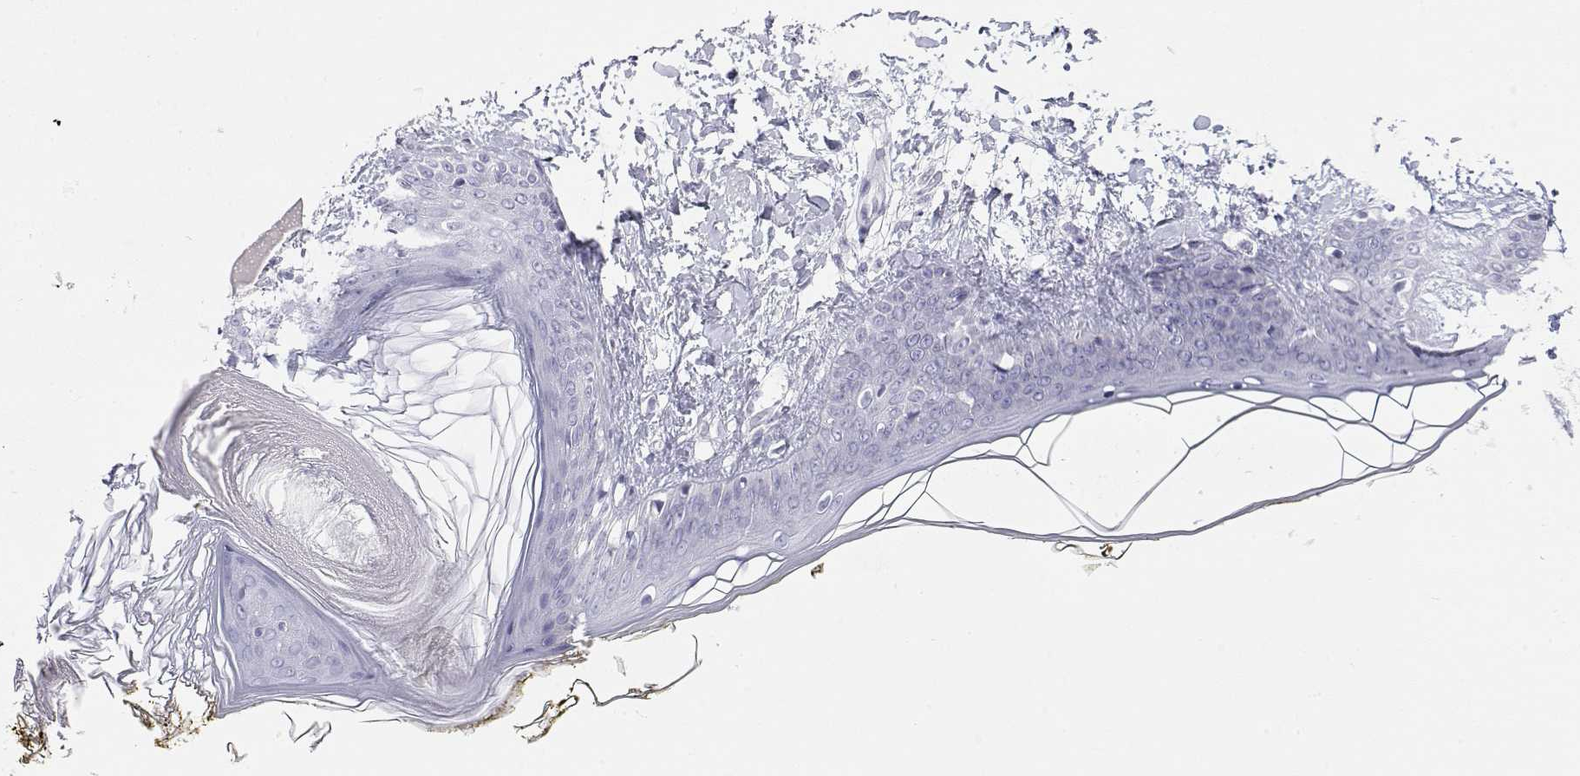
{"staining": {"intensity": "negative", "quantity": "none", "location": "none"}, "tissue": "skin", "cell_type": "Fibroblasts", "image_type": "normal", "snomed": [{"axis": "morphology", "description": "Normal tissue, NOS"}, {"axis": "topography", "description": "Skin"}], "caption": "Normal skin was stained to show a protein in brown. There is no significant expression in fibroblasts. (Stains: DAB (3,3'-diaminobenzidine) IHC with hematoxylin counter stain, Microscopy: brightfield microscopy at high magnification).", "gene": "MISP", "patient": {"sex": "female", "age": 34}}